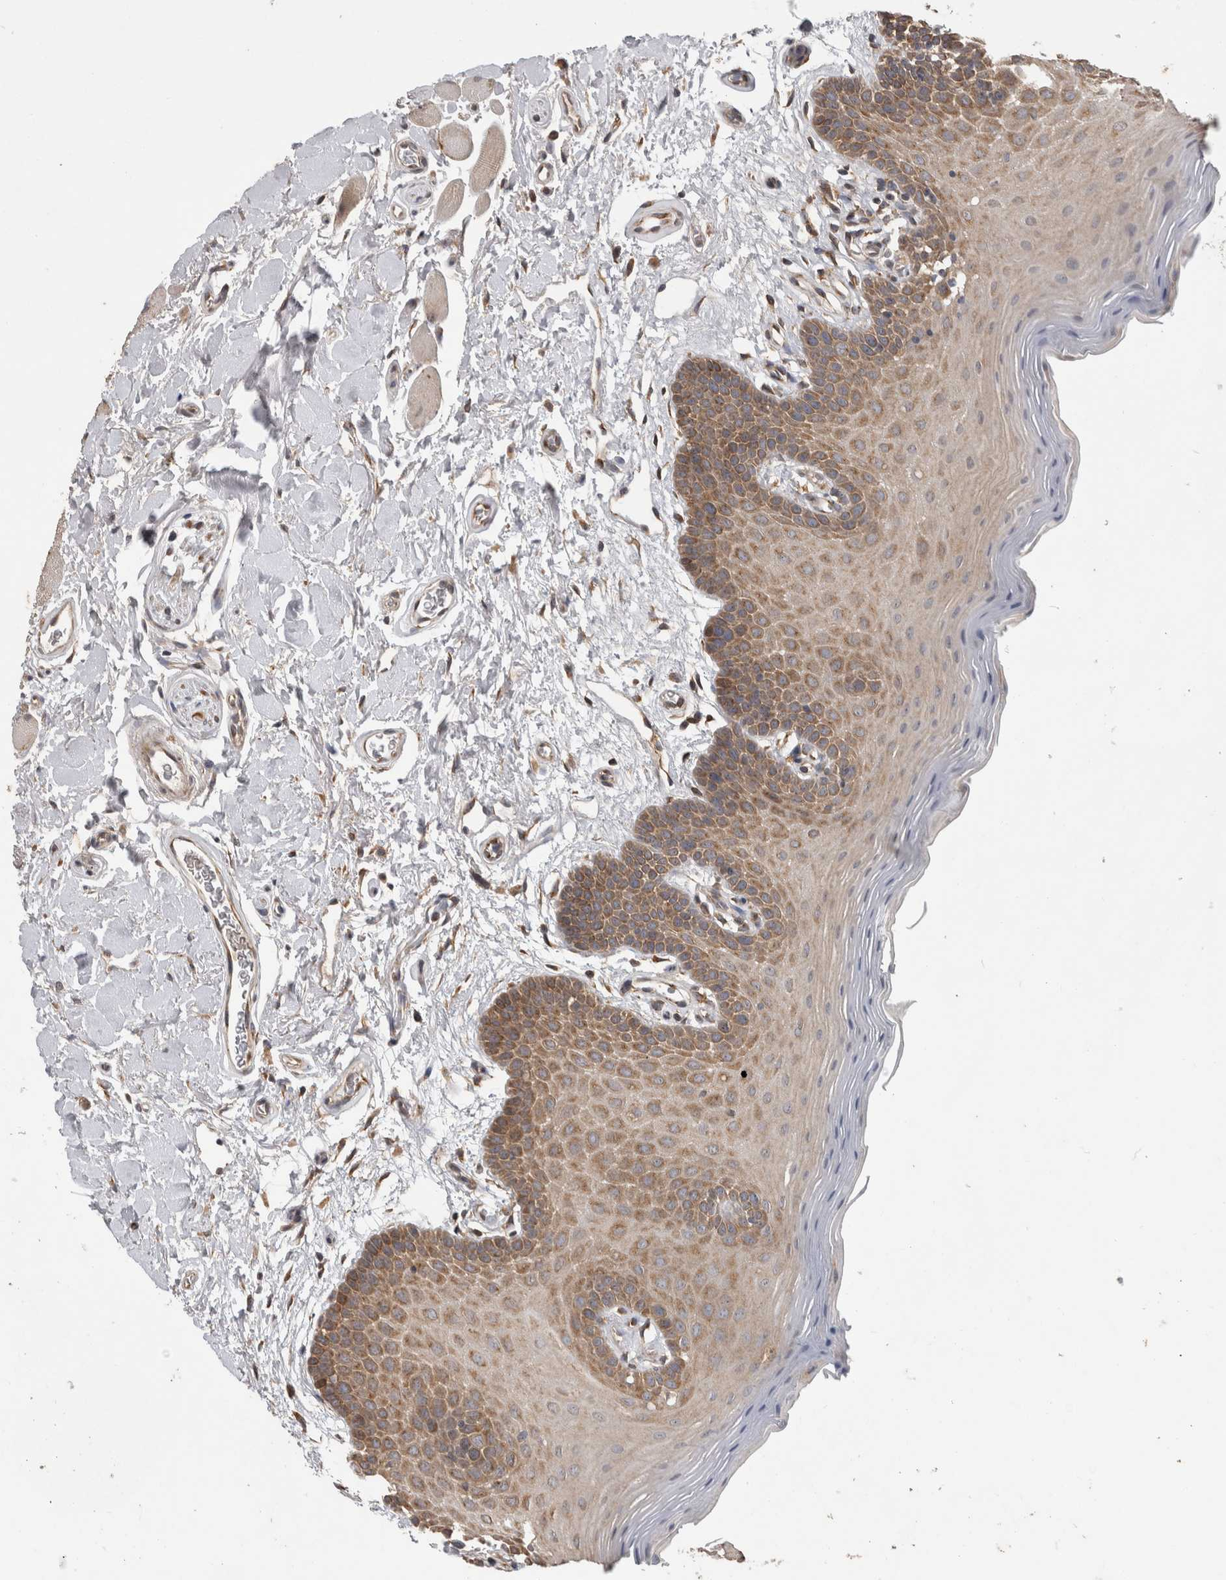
{"staining": {"intensity": "moderate", "quantity": "25%-75%", "location": "cytoplasmic/membranous"}, "tissue": "oral mucosa", "cell_type": "Squamous epithelial cells", "image_type": "normal", "snomed": [{"axis": "morphology", "description": "Normal tissue, NOS"}, {"axis": "topography", "description": "Oral tissue"}], "caption": "Immunohistochemical staining of benign oral mucosa demonstrates moderate cytoplasmic/membranous protein expression in approximately 25%-75% of squamous epithelial cells. (Brightfield microscopy of DAB IHC at high magnification).", "gene": "ATXN2", "patient": {"sex": "male", "age": 62}}